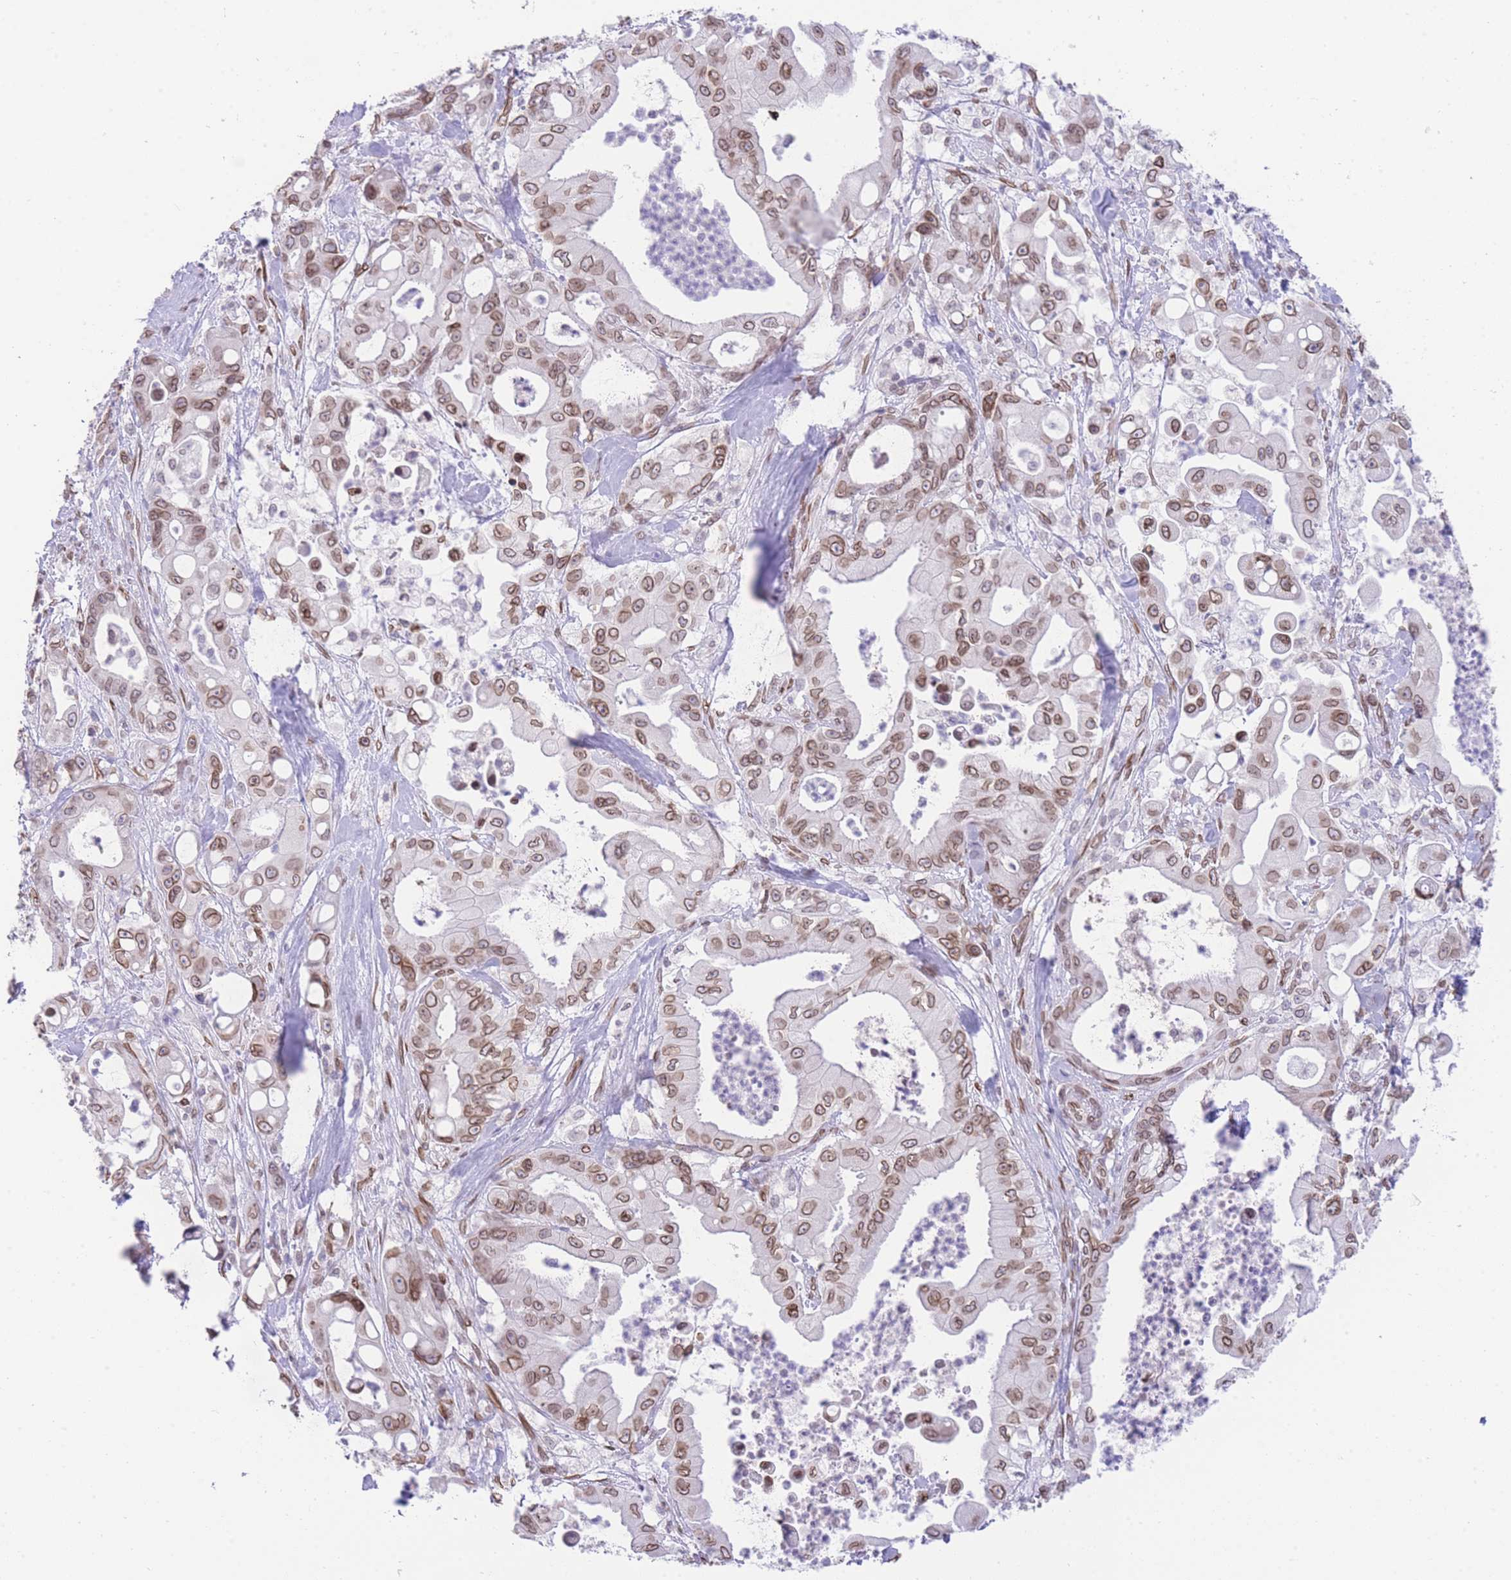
{"staining": {"intensity": "moderate", "quantity": ">75%", "location": "nuclear"}, "tissue": "pancreatic cancer", "cell_type": "Tumor cells", "image_type": "cancer", "snomed": [{"axis": "morphology", "description": "Adenocarcinoma, NOS"}, {"axis": "topography", "description": "Pancreas"}], "caption": "About >75% of tumor cells in human pancreatic cancer (adenocarcinoma) demonstrate moderate nuclear protein positivity as visualized by brown immunohistochemical staining.", "gene": "OR10AD1", "patient": {"sex": "male", "age": 68}}